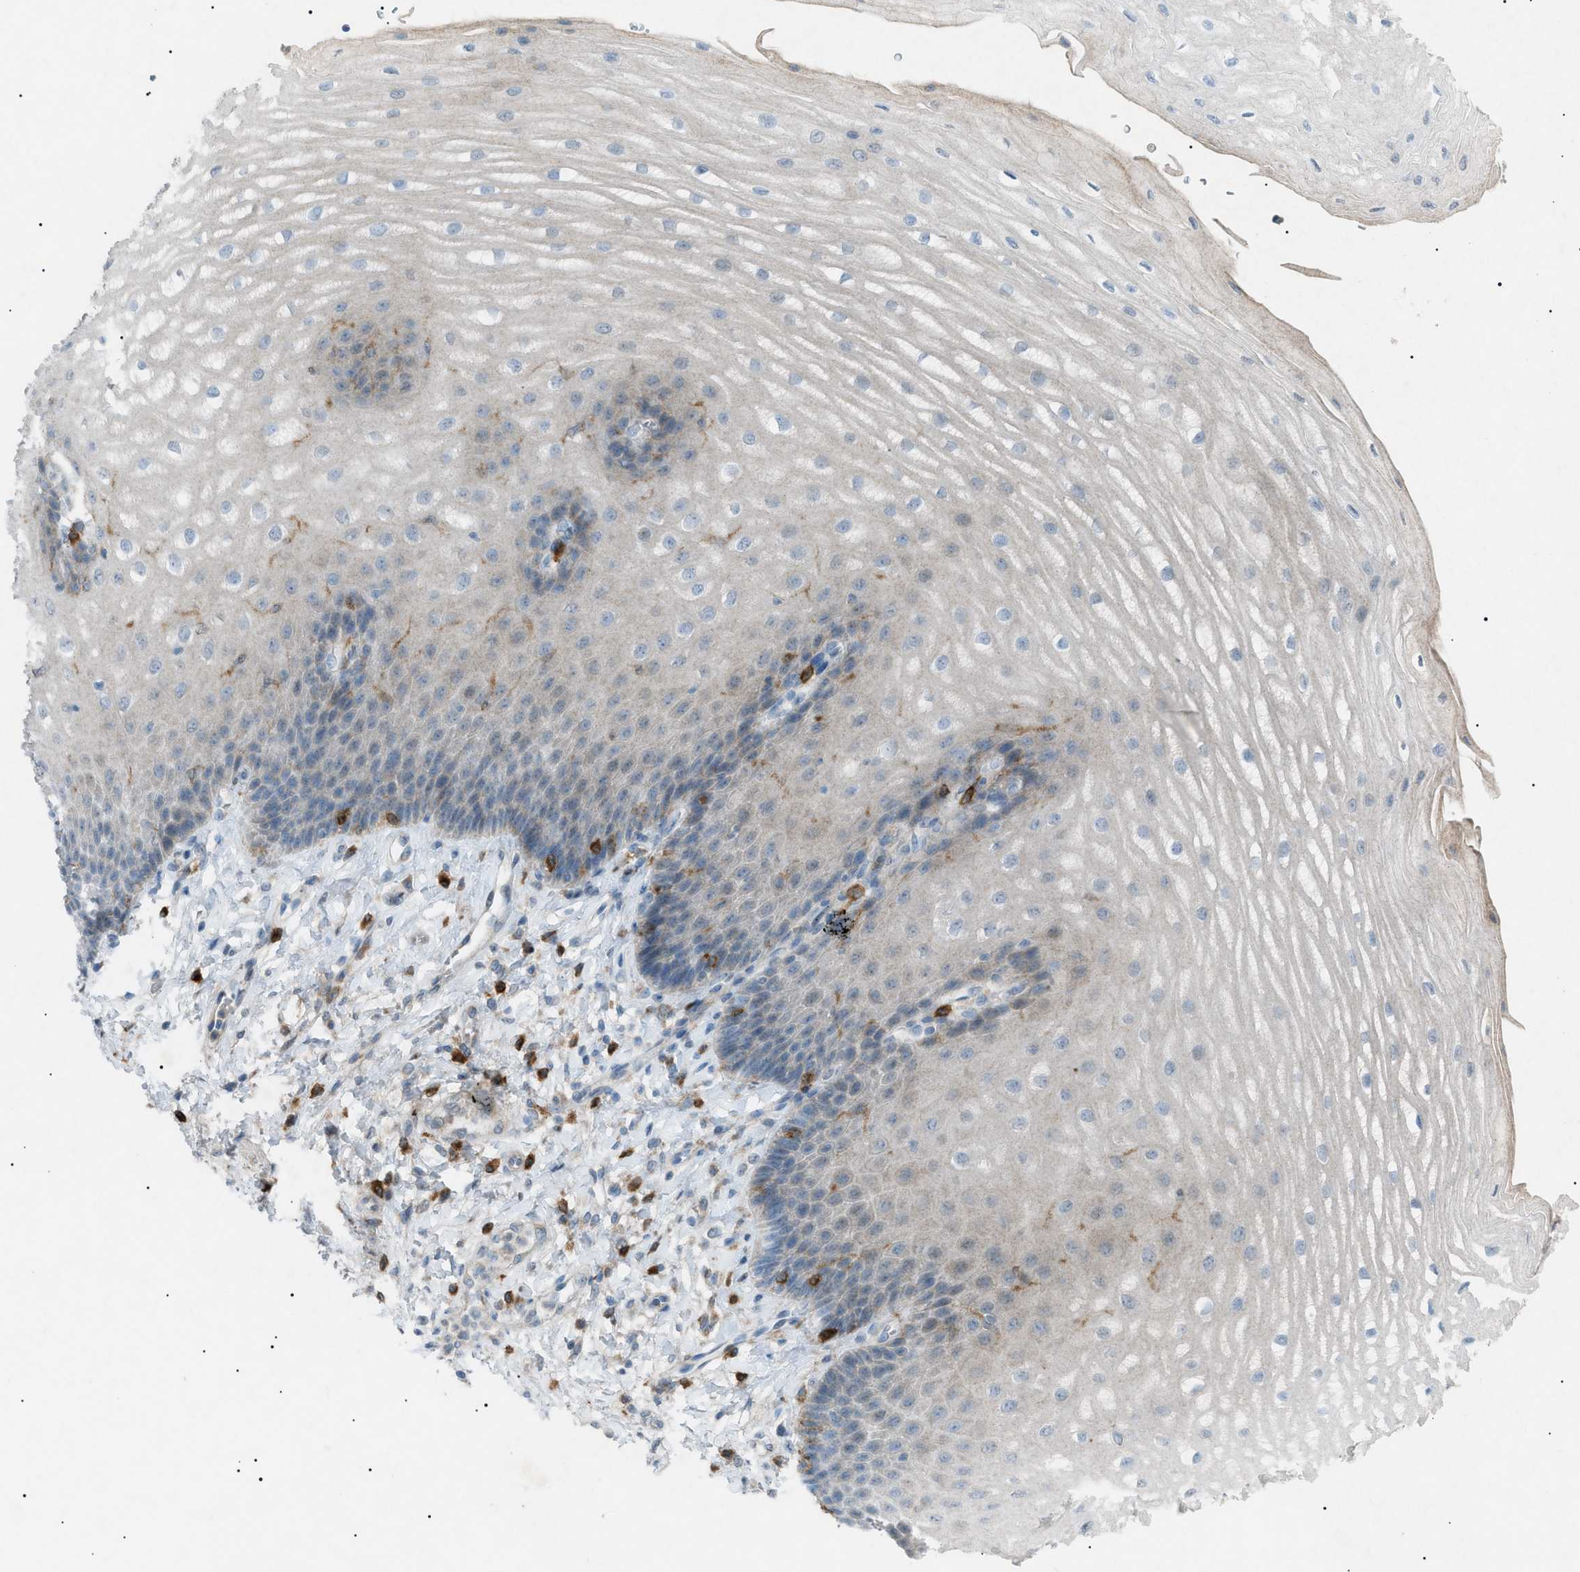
{"staining": {"intensity": "weak", "quantity": "<25%", "location": "cytoplasmic/membranous"}, "tissue": "esophagus", "cell_type": "Squamous epithelial cells", "image_type": "normal", "snomed": [{"axis": "morphology", "description": "Normal tissue, NOS"}, {"axis": "topography", "description": "Esophagus"}], "caption": "This histopathology image is of normal esophagus stained with immunohistochemistry (IHC) to label a protein in brown with the nuclei are counter-stained blue. There is no positivity in squamous epithelial cells. The staining is performed using DAB (3,3'-diaminobenzidine) brown chromogen with nuclei counter-stained in using hematoxylin.", "gene": "BTK", "patient": {"sex": "male", "age": 54}}